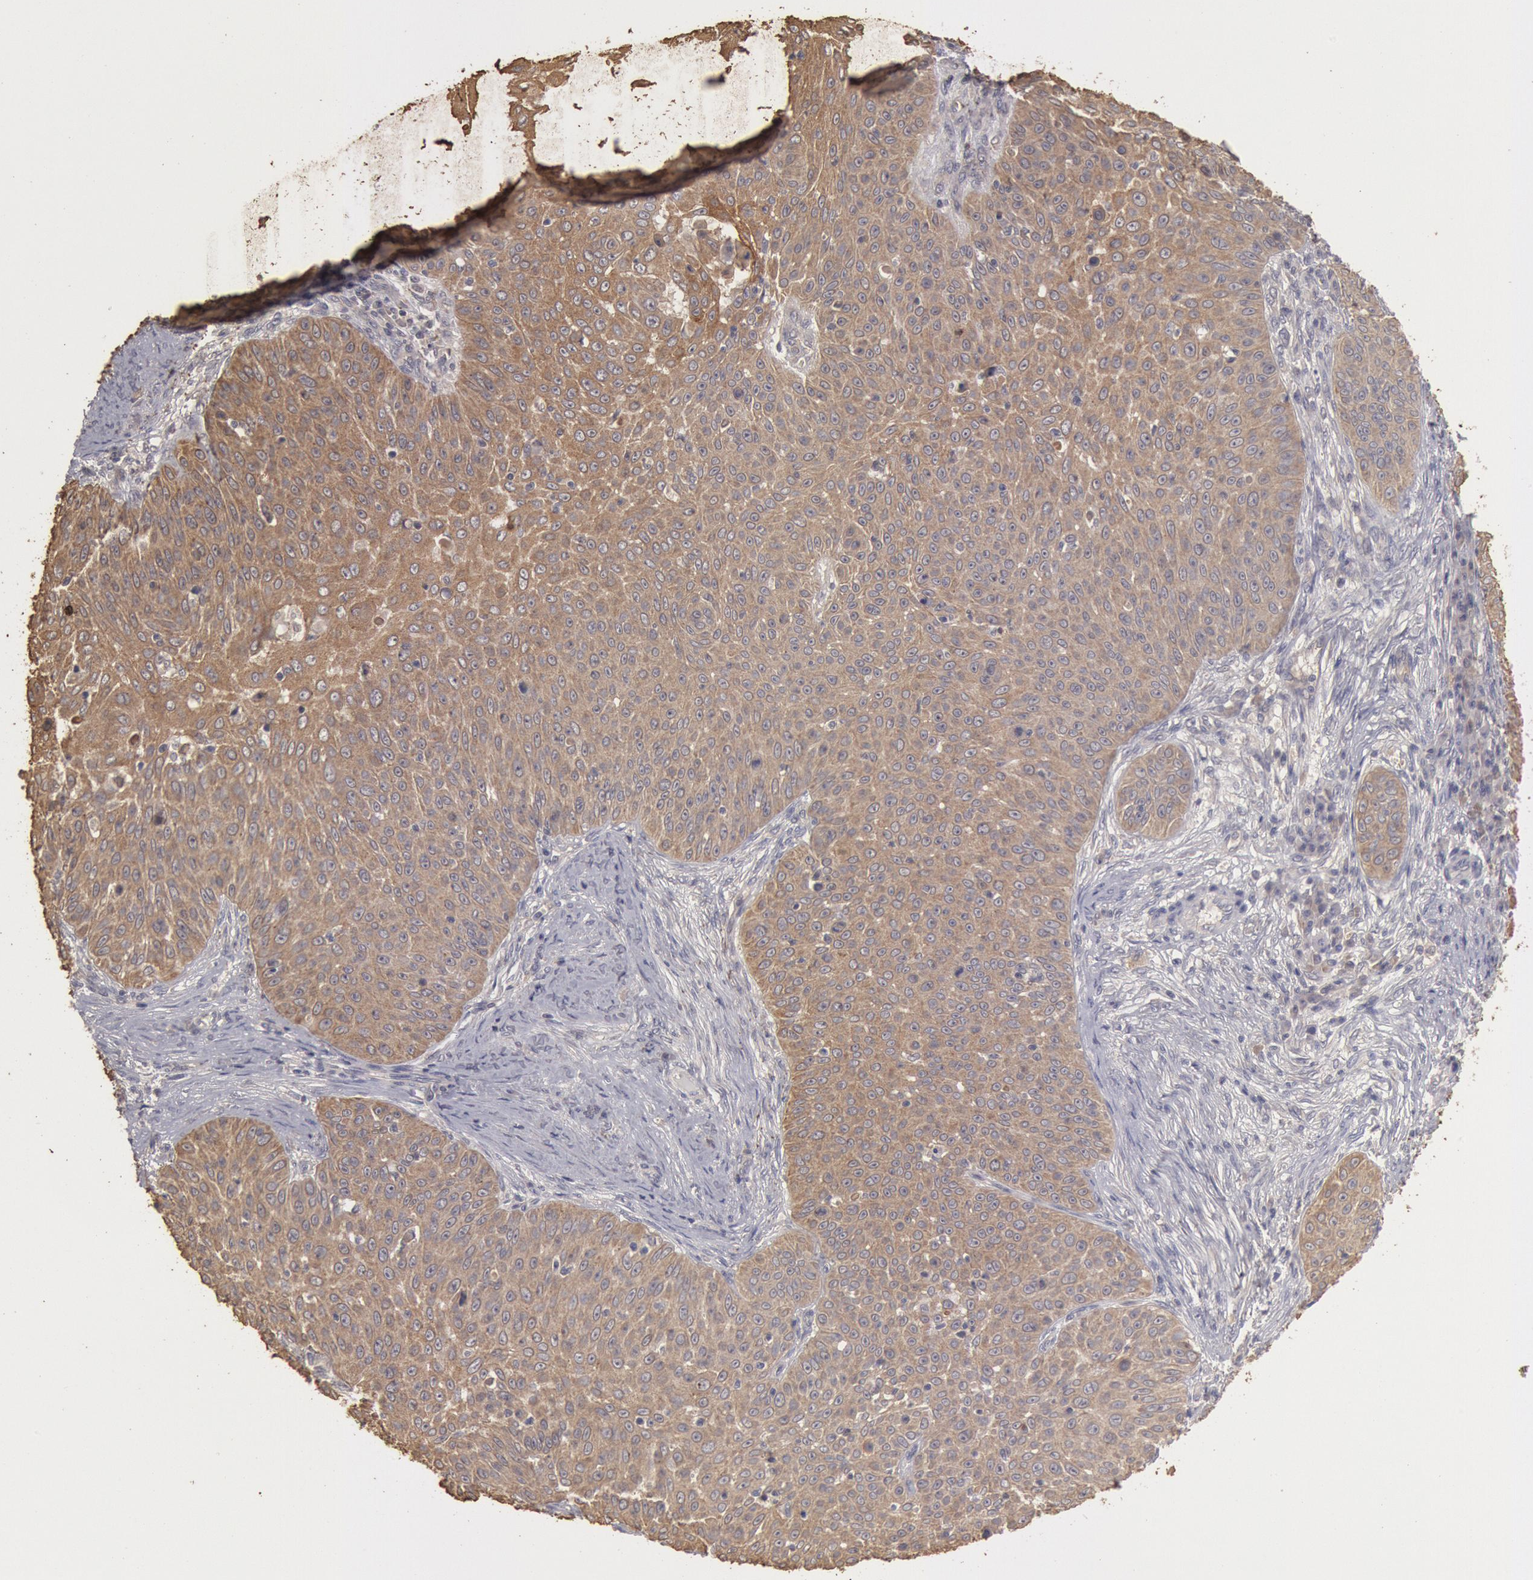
{"staining": {"intensity": "moderate", "quantity": ">75%", "location": "cytoplasmic/membranous"}, "tissue": "skin cancer", "cell_type": "Tumor cells", "image_type": "cancer", "snomed": [{"axis": "morphology", "description": "Squamous cell carcinoma, NOS"}, {"axis": "topography", "description": "Skin"}], "caption": "Skin cancer (squamous cell carcinoma) stained for a protein (brown) shows moderate cytoplasmic/membranous positive positivity in approximately >75% of tumor cells.", "gene": "ZFP36L1", "patient": {"sex": "male", "age": 82}}